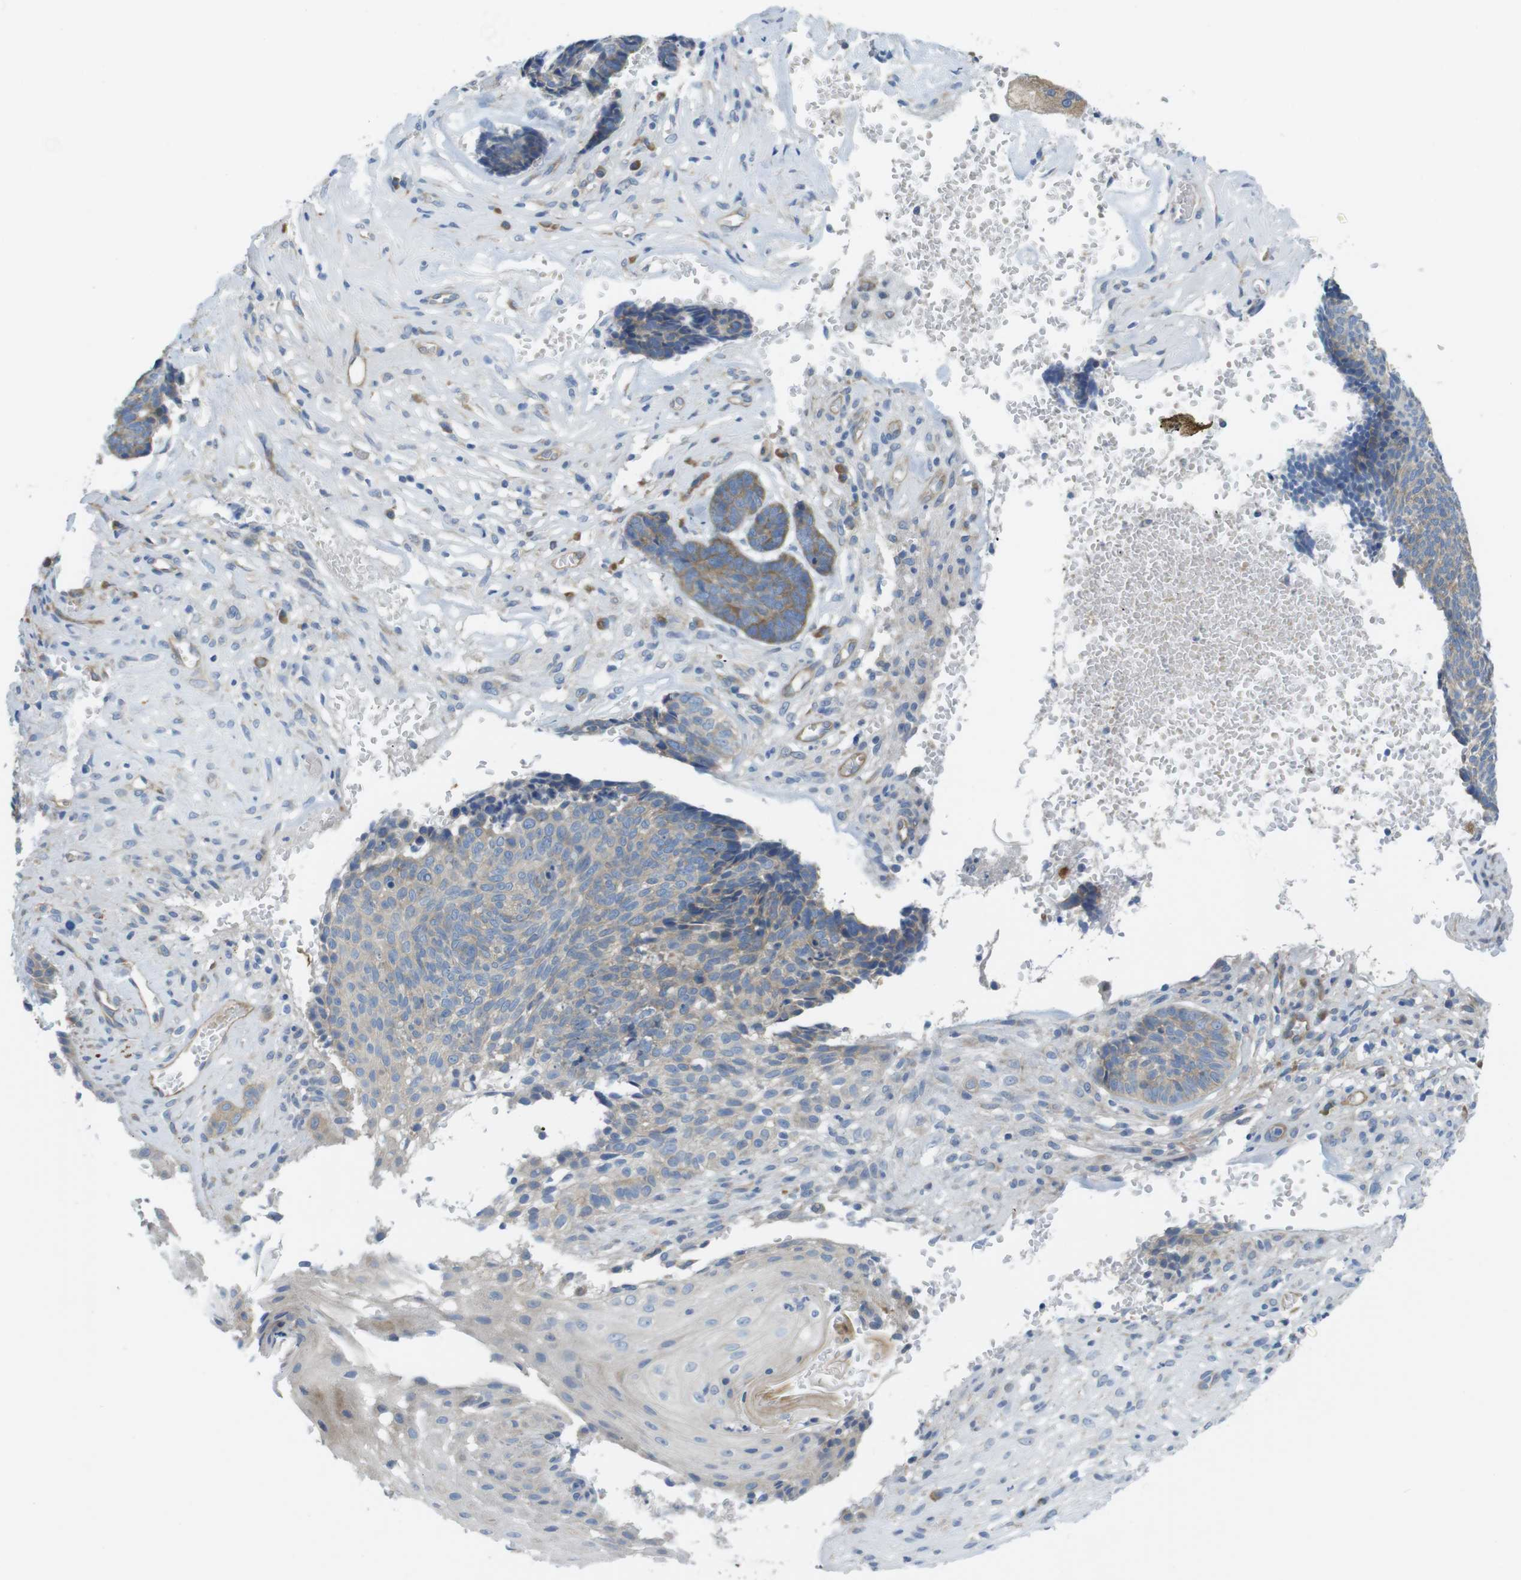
{"staining": {"intensity": "weak", "quantity": ">75%", "location": "cytoplasmic/membranous"}, "tissue": "skin cancer", "cell_type": "Tumor cells", "image_type": "cancer", "snomed": [{"axis": "morphology", "description": "Basal cell carcinoma"}, {"axis": "topography", "description": "Skin"}], "caption": "An image of human skin cancer stained for a protein displays weak cytoplasmic/membranous brown staining in tumor cells.", "gene": "TMEM234", "patient": {"sex": "male", "age": 84}}